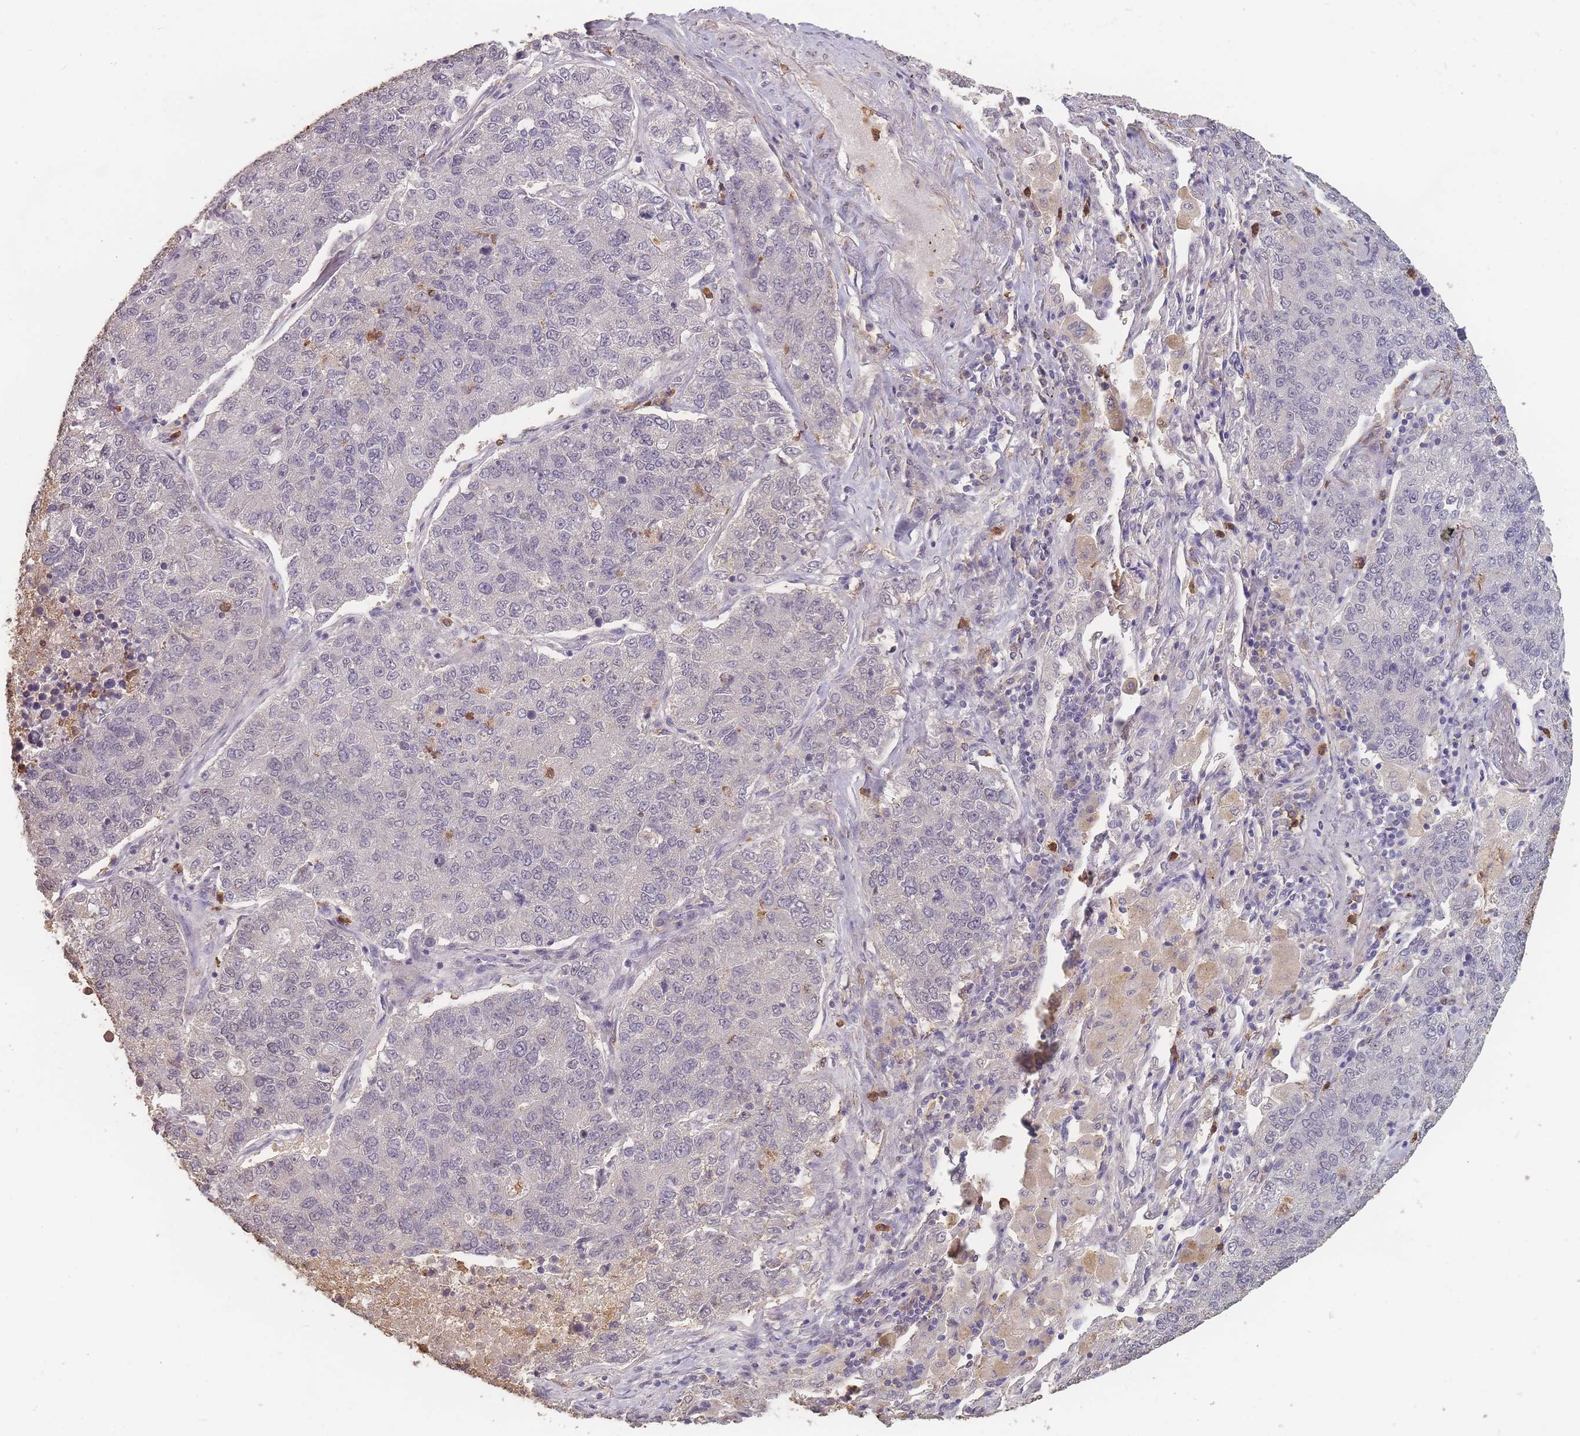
{"staining": {"intensity": "negative", "quantity": "none", "location": "none"}, "tissue": "lung cancer", "cell_type": "Tumor cells", "image_type": "cancer", "snomed": [{"axis": "morphology", "description": "Adenocarcinoma, NOS"}, {"axis": "topography", "description": "Lung"}], "caption": "This is a histopathology image of immunohistochemistry (IHC) staining of lung cancer, which shows no positivity in tumor cells.", "gene": "BST1", "patient": {"sex": "male", "age": 49}}